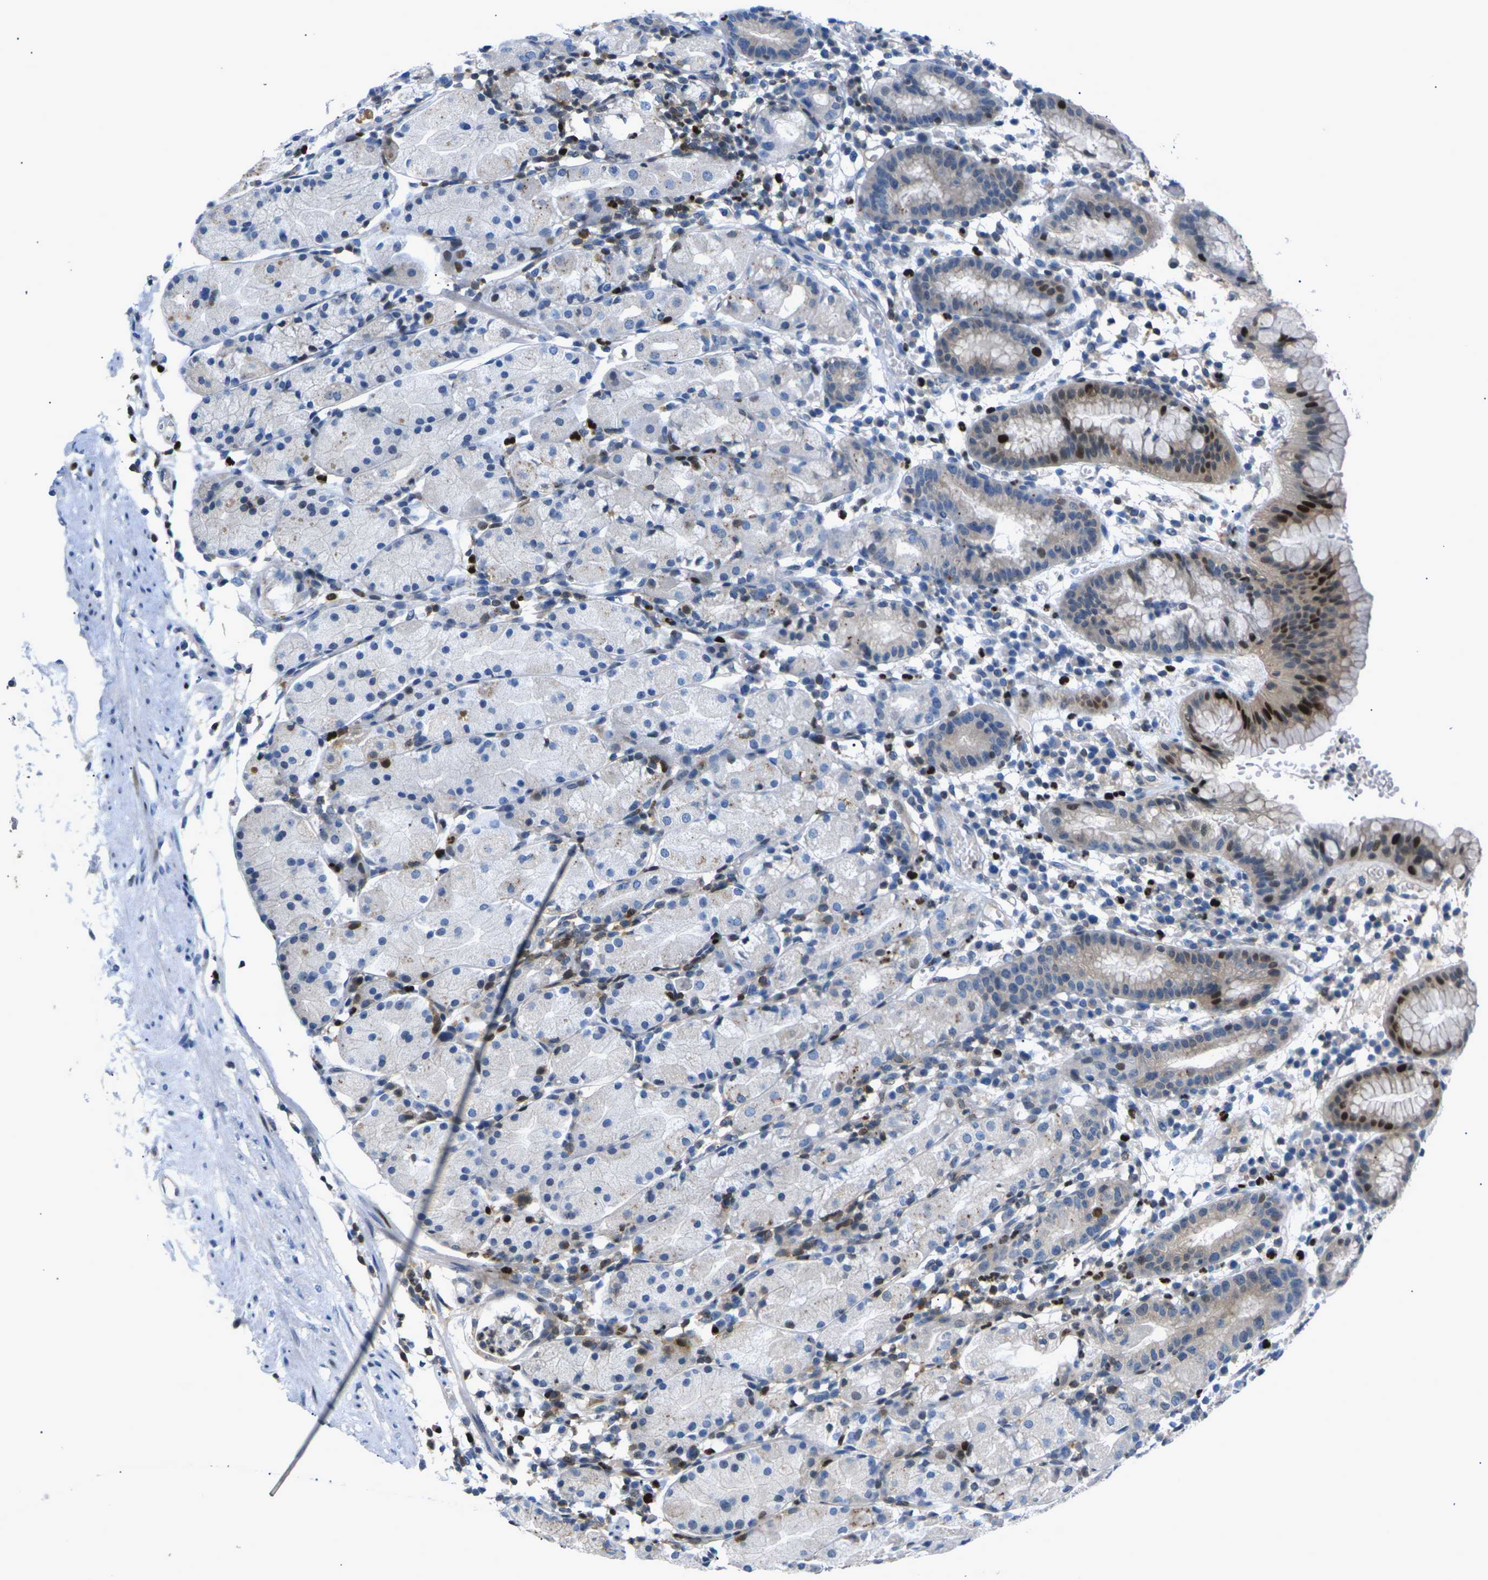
{"staining": {"intensity": "strong", "quantity": "<25%", "location": "nuclear"}, "tissue": "stomach", "cell_type": "Glandular cells", "image_type": "normal", "snomed": [{"axis": "morphology", "description": "Normal tissue, NOS"}, {"axis": "topography", "description": "Stomach"}, {"axis": "topography", "description": "Stomach, lower"}], "caption": "Immunohistochemical staining of unremarkable stomach demonstrates medium levels of strong nuclear expression in approximately <25% of glandular cells.", "gene": "RPS6KA3", "patient": {"sex": "female", "age": 75}}